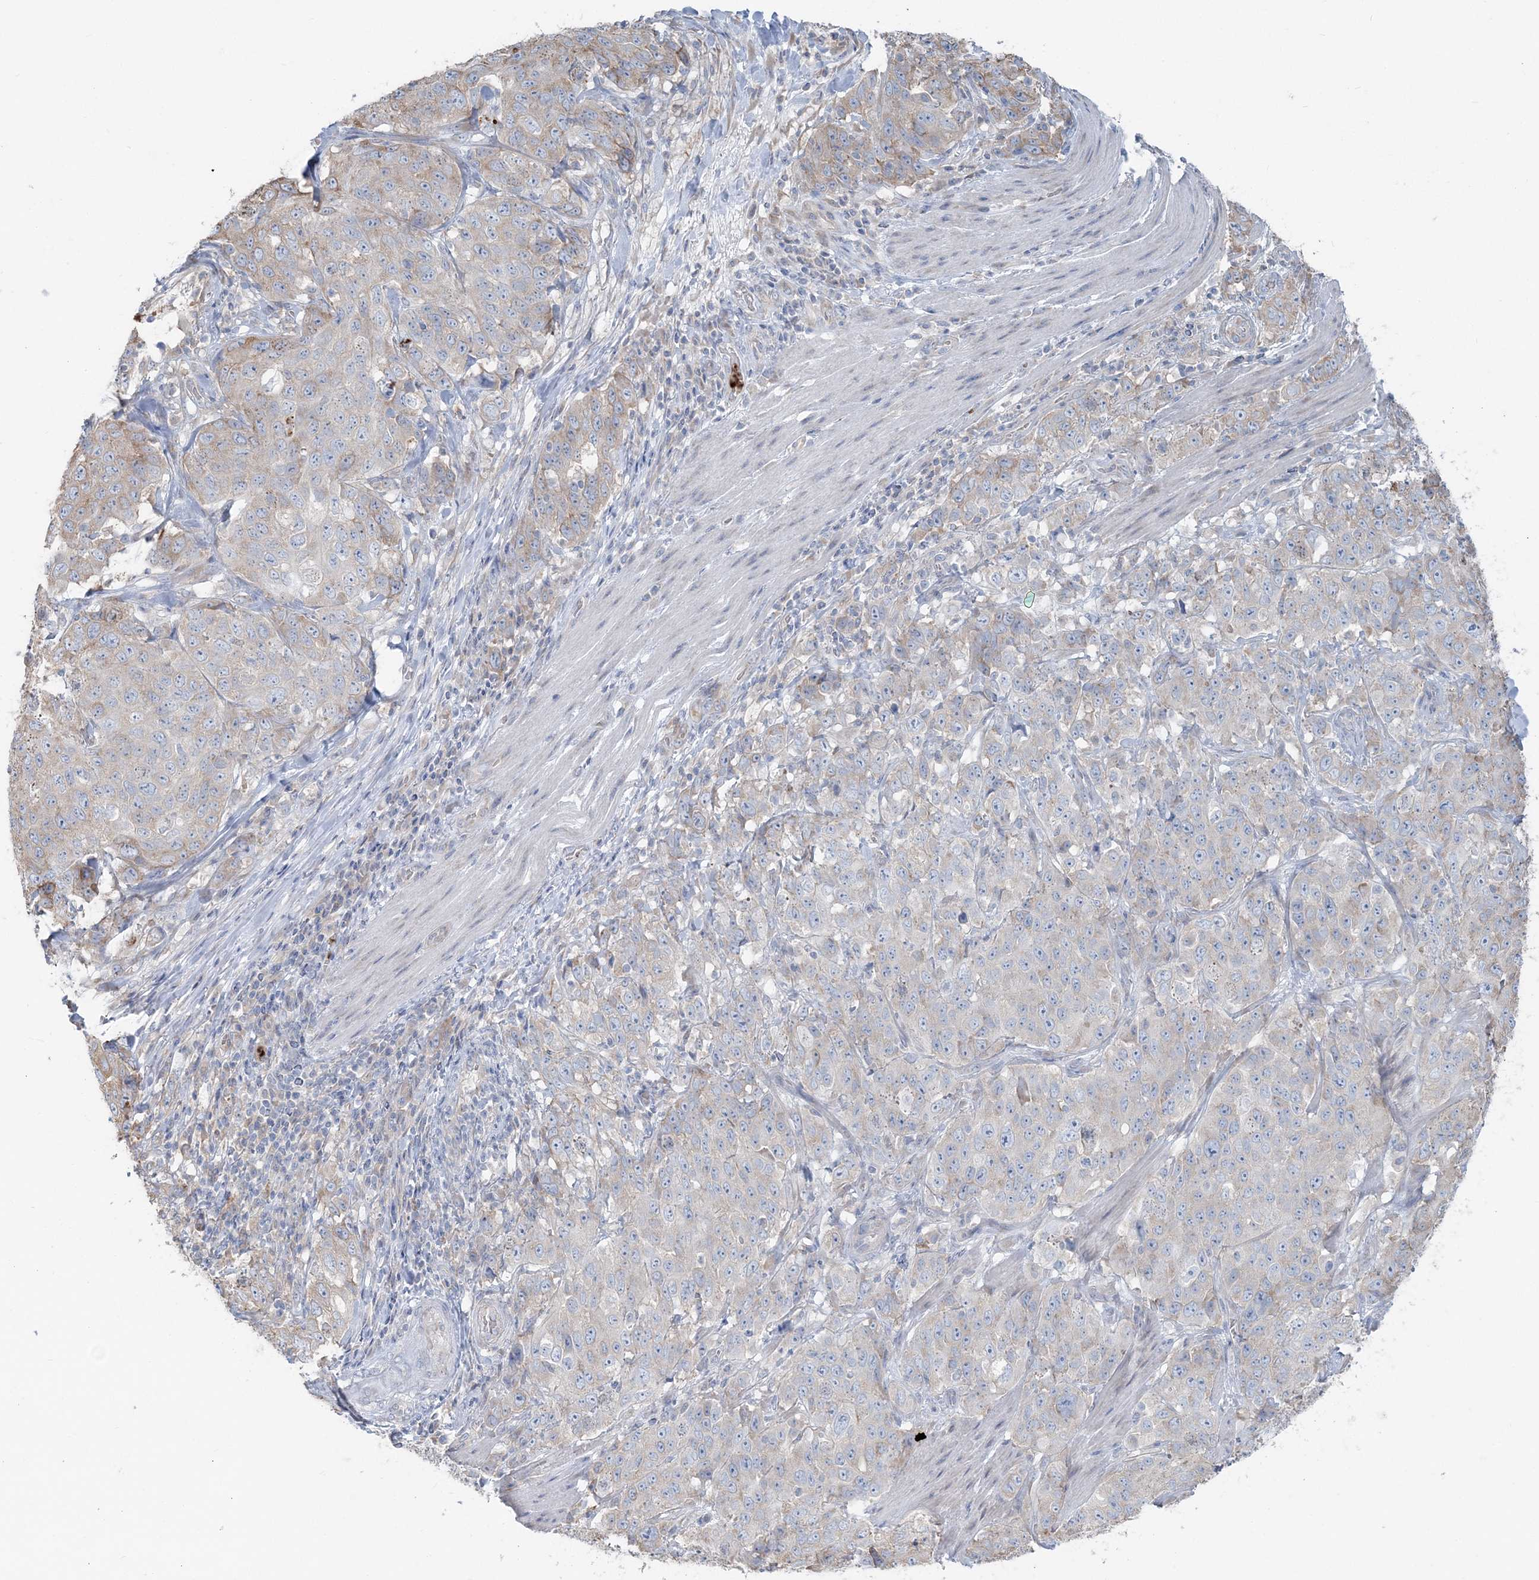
{"staining": {"intensity": "weak", "quantity": "<25%", "location": "cytoplasmic/membranous"}, "tissue": "stomach cancer", "cell_type": "Tumor cells", "image_type": "cancer", "snomed": [{"axis": "morphology", "description": "Adenocarcinoma, NOS"}, {"axis": "topography", "description": "Stomach"}], "caption": "Histopathology image shows no significant protein staining in tumor cells of stomach cancer (adenocarcinoma).", "gene": "CCNJ", "patient": {"sex": "male", "age": 48}}